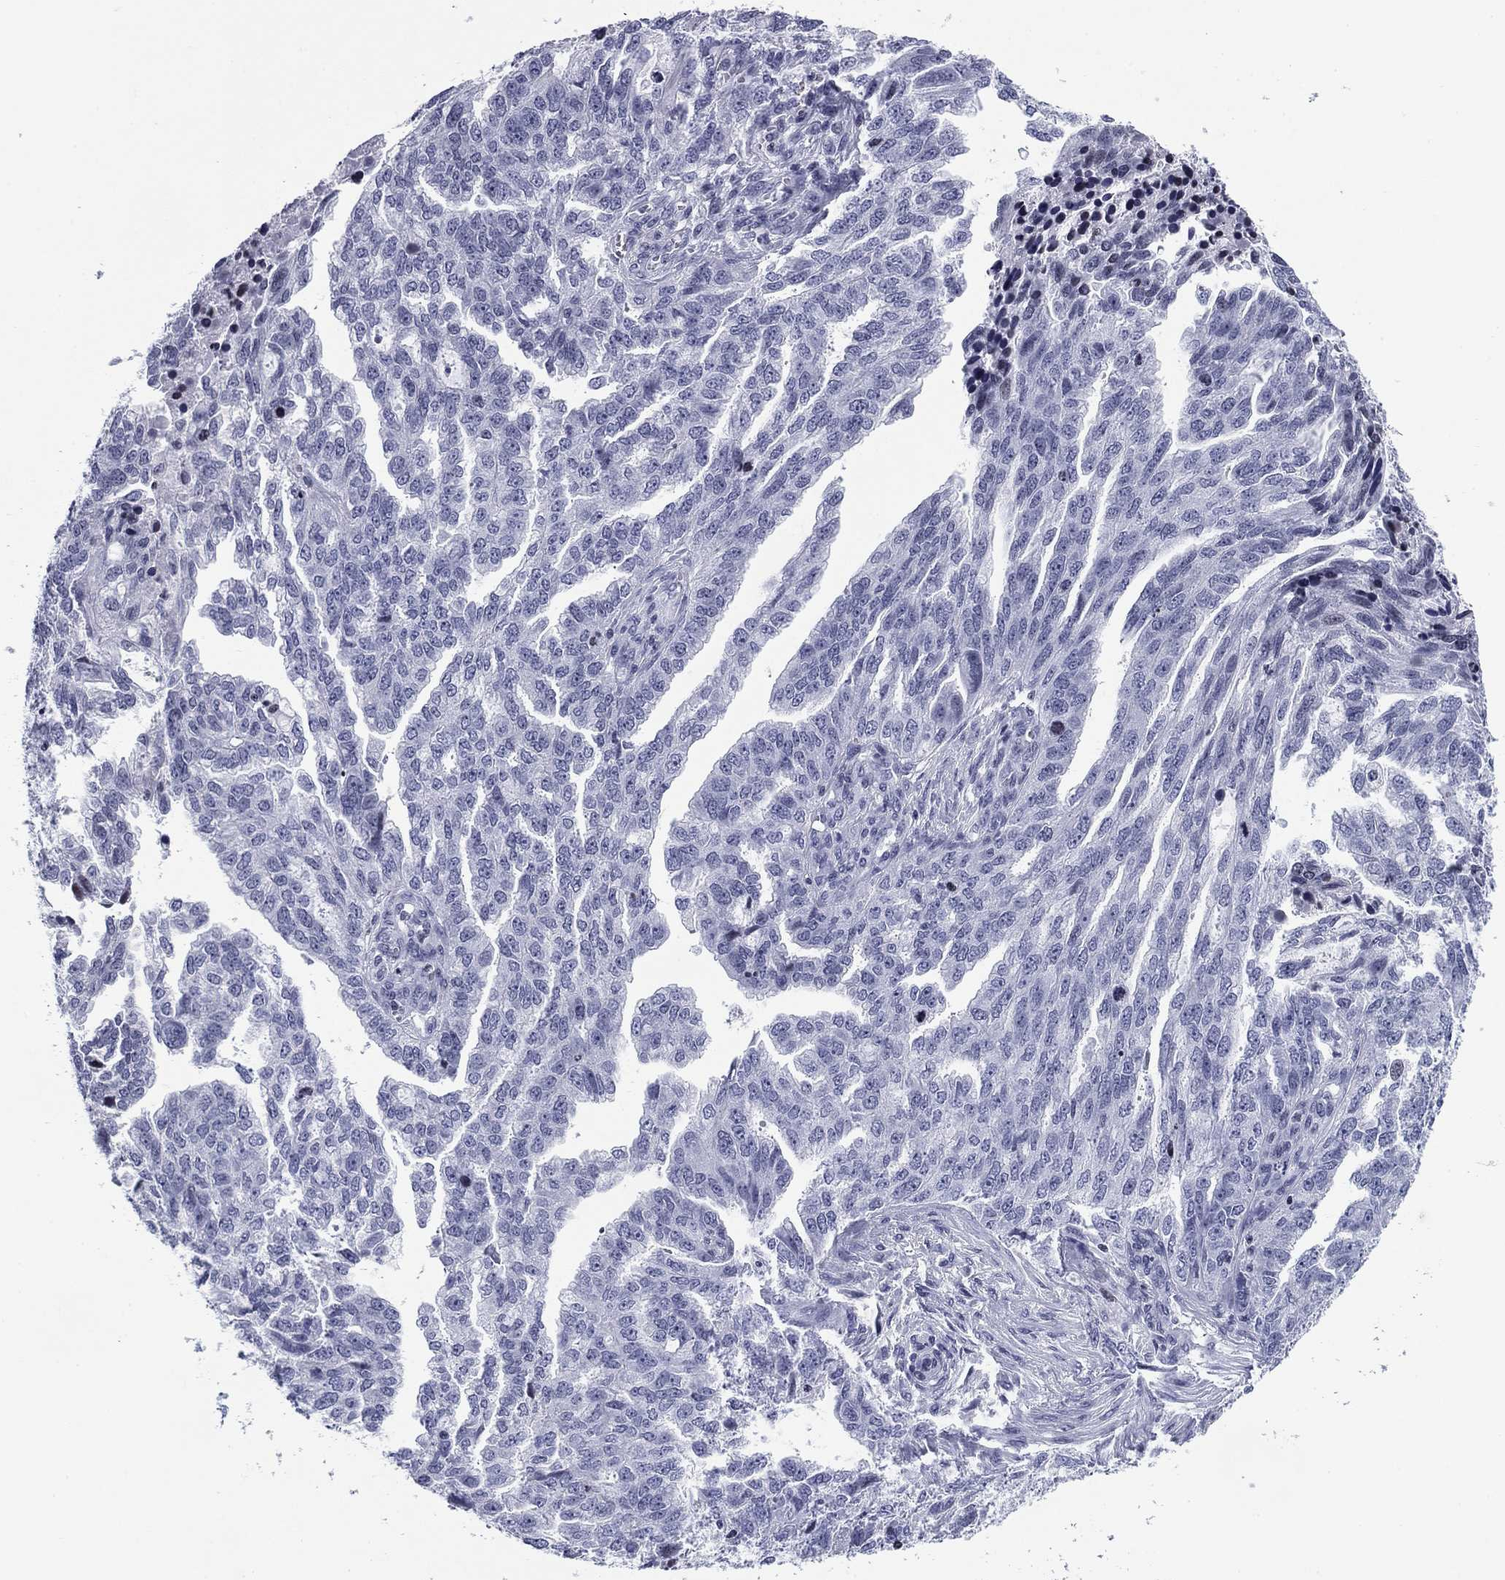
{"staining": {"intensity": "negative", "quantity": "none", "location": "none"}, "tissue": "ovarian cancer", "cell_type": "Tumor cells", "image_type": "cancer", "snomed": [{"axis": "morphology", "description": "Cystadenocarcinoma, serous, NOS"}, {"axis": "topography", "description": "Ovary"}], "caption": "This is a image of immunohistochemistry staining of serous cystadenocarcinoma (ovarian), which shows no staining in tumor cells. Brightfield microscopy of immunohistochemistry (IHC) stained with DAB (brown) and hematoxylin (blue), captured at high magnification.", "gene": "CCDC144A", "patient": {"sex": "female", "age": 51}}